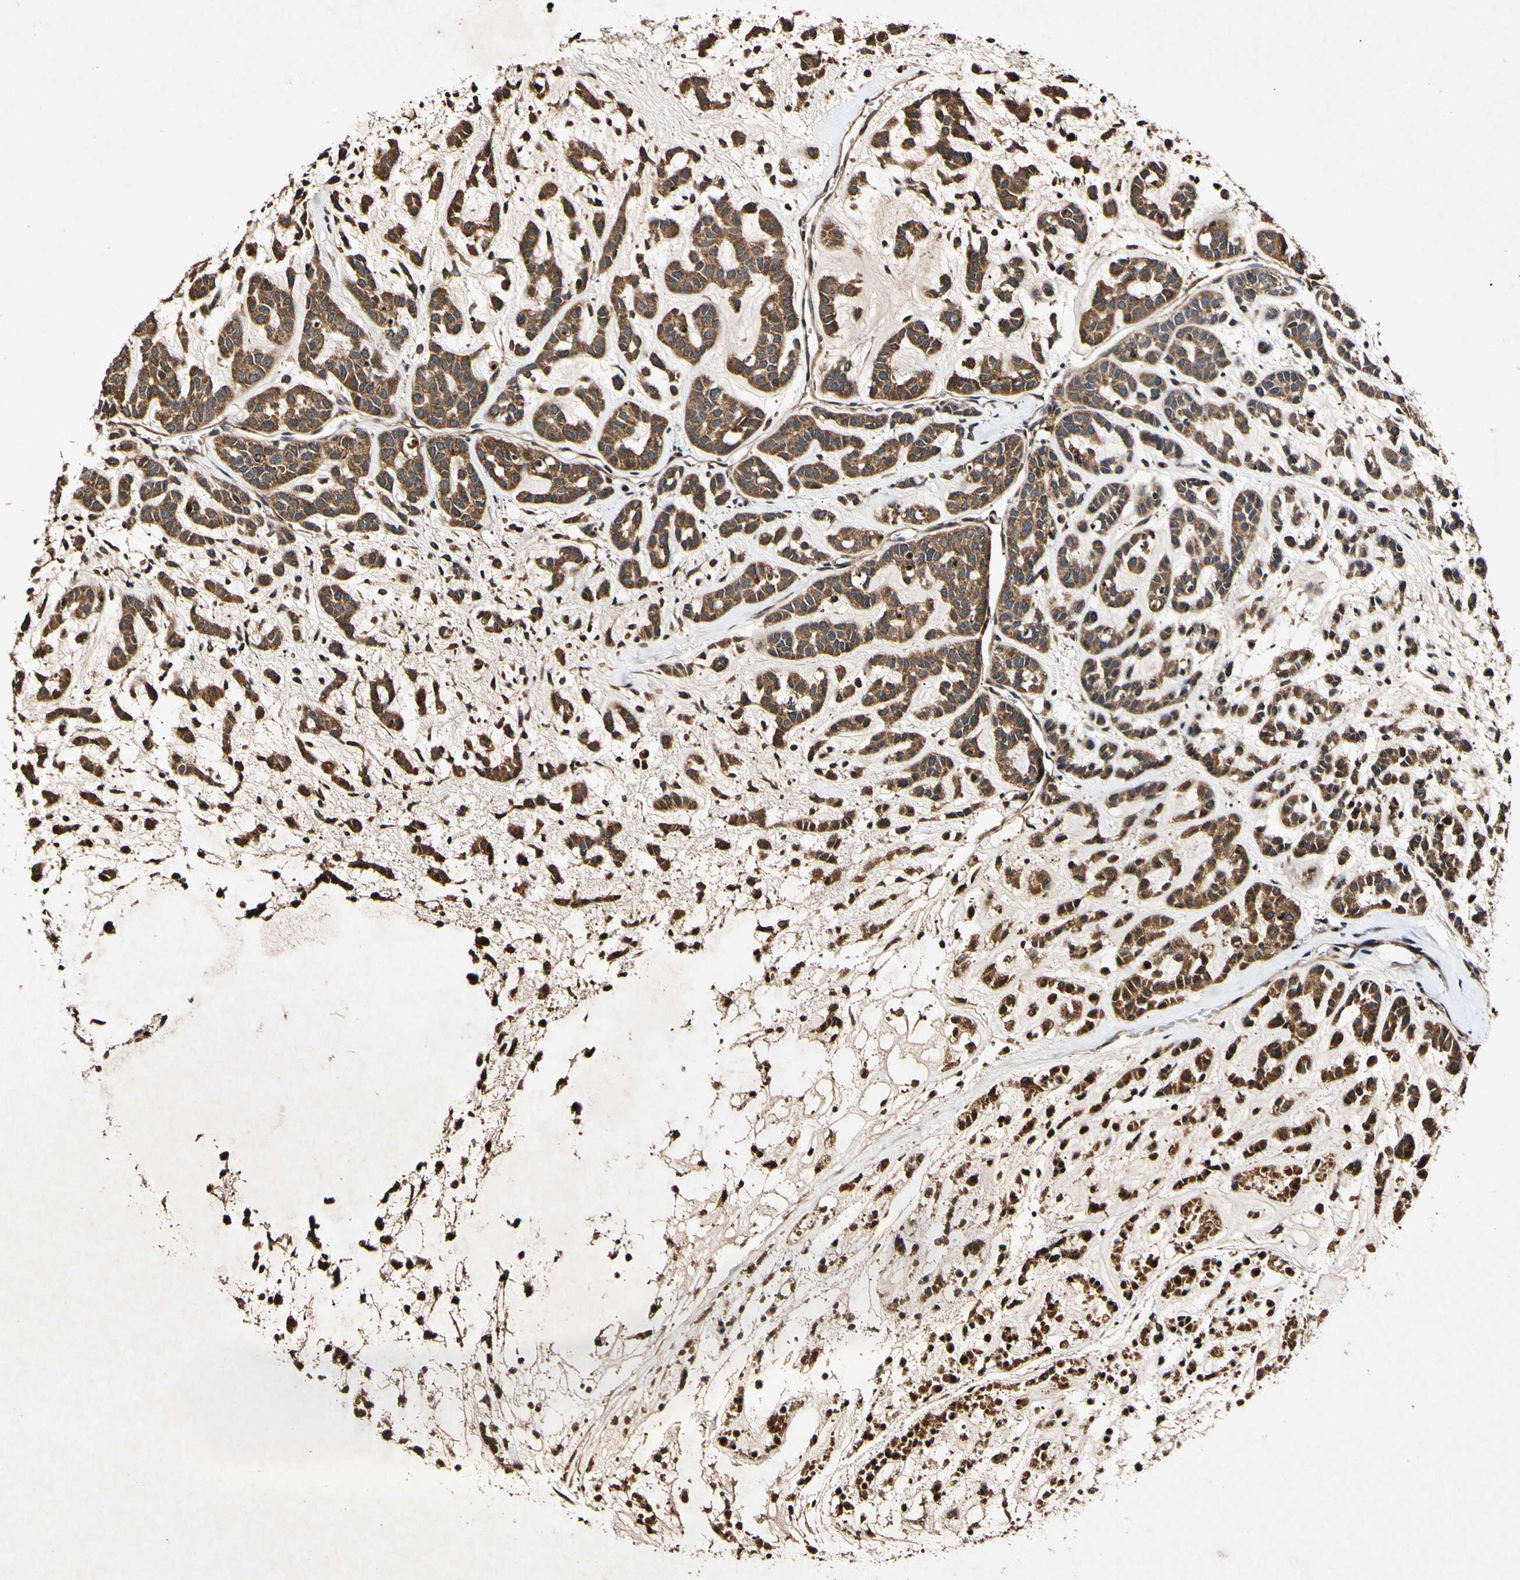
{"staining": {"intensity": "strong", "quantity": ">75%", "location": "cytoplasmic/membranous"}, "tissue": "head and neck cancer", "cell_type": "Tumor cells", "image_type": "cancer", "snomed": [{"axis": "morphology", "description": "Adenocarcinoma, NOS"}, {"axis": "morphology", "description": "Adenoma, NOS"}, {"axis": "topography", "description": "Head-Neck"}], "caption": "An immunohistochemistry (IHC) micrograph of neoplastic tissue is shown. Protein staining in brown highlights strong cytoplasmic/membranous positivity in head and neck adenoma within tumor cells.", "gene": "PLAT", "patient": {"sex": "female", "age": 55}}